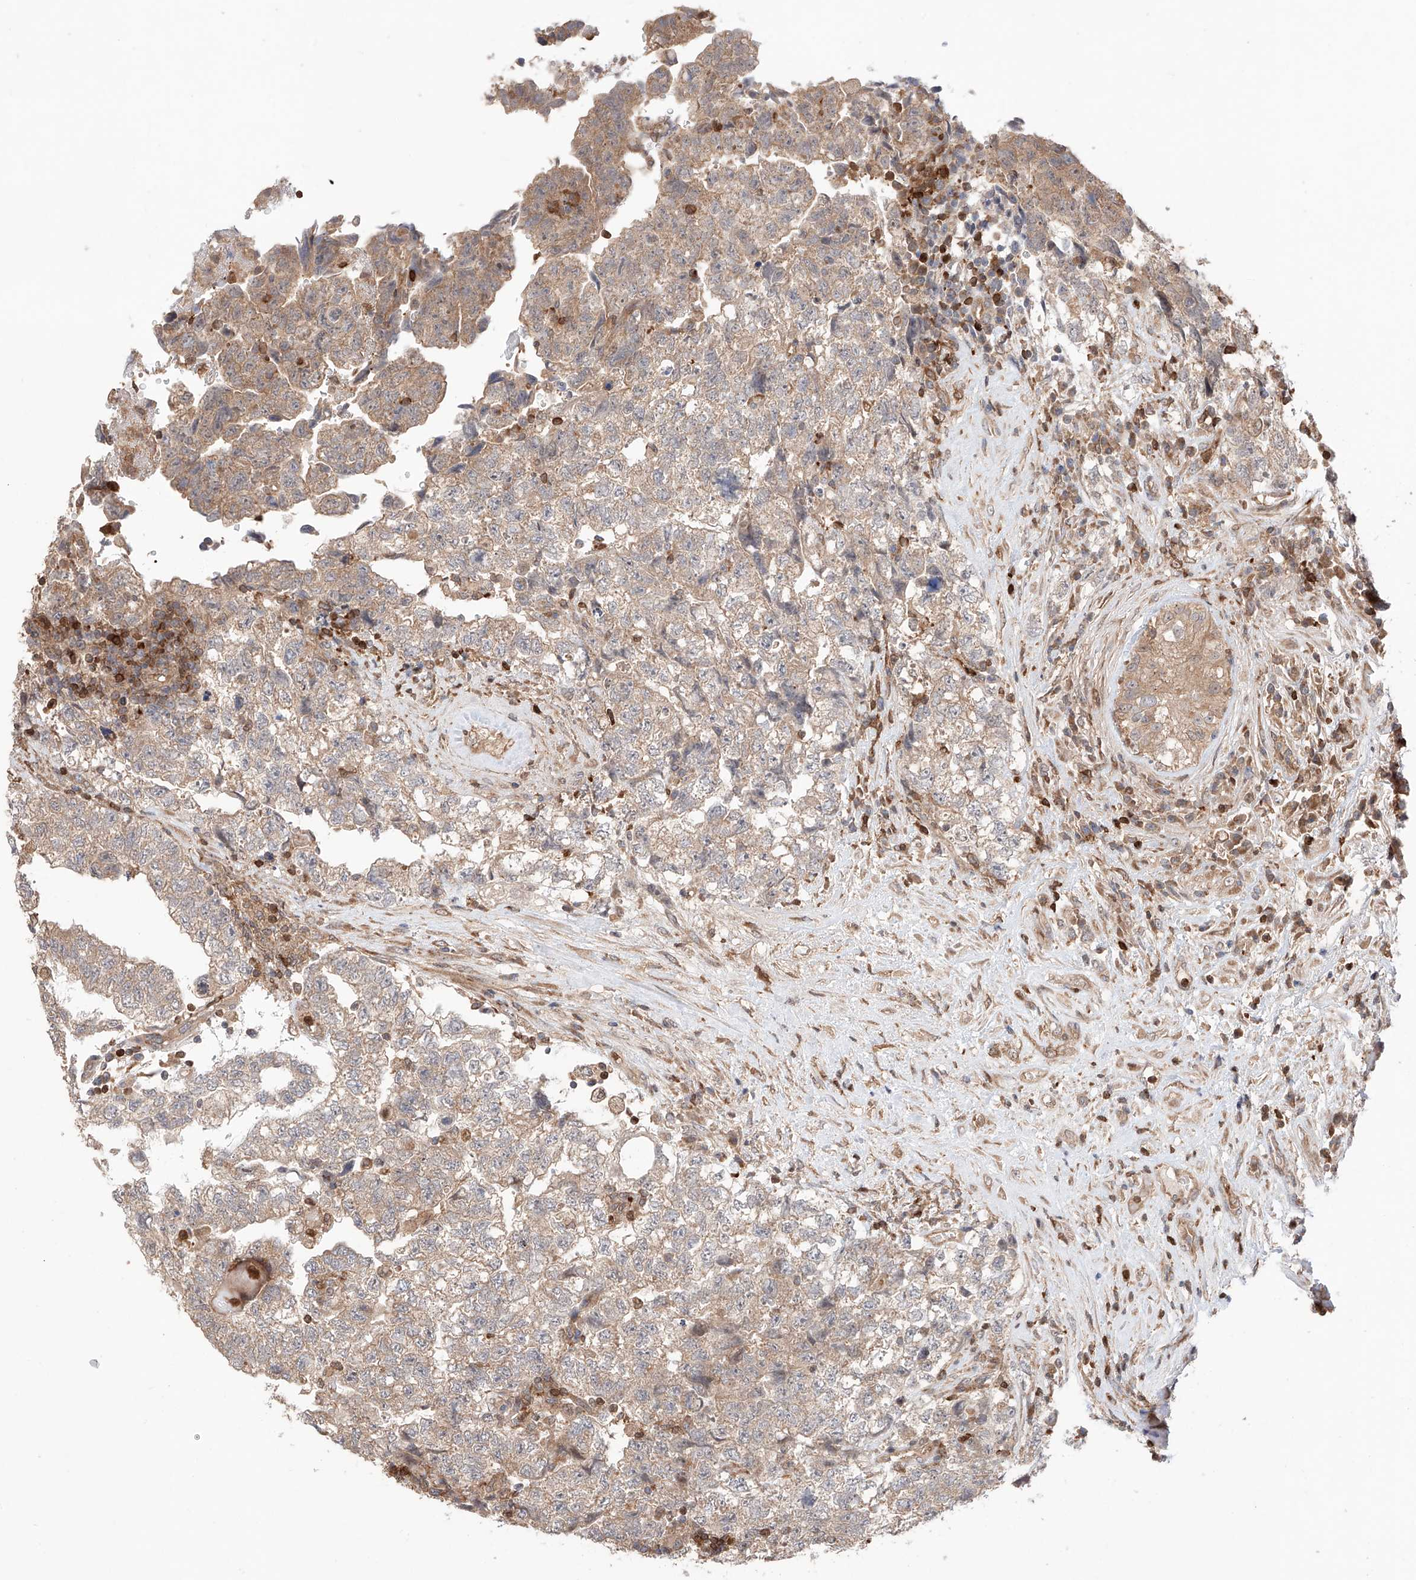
{"staining": {"intensity": "weak", "quantity": ">75%", "location": "cytoplasmic/membranous"}, "tissue": "testis cancer", "cell_type": "Tumor cells", "image_type": "cancer", "snomed": [{"axis": "morphology", "description": "Carcinoma, Embryonal, NOS"}, {"axis": "topography", "description": "Testis"}], "caption": "IHC image of neoplastic tissue: human testis cancer (embryonal carcinoma) stained using immunohistochemistry reveals low levels of weak protein expression localized specifically in the cytoplasmic/membranous of tumor cells, appearing as a cytoplasmic/membranous brown color.", "gene": "IGSF22", "patient": {"sex": "male", "age": 36}}